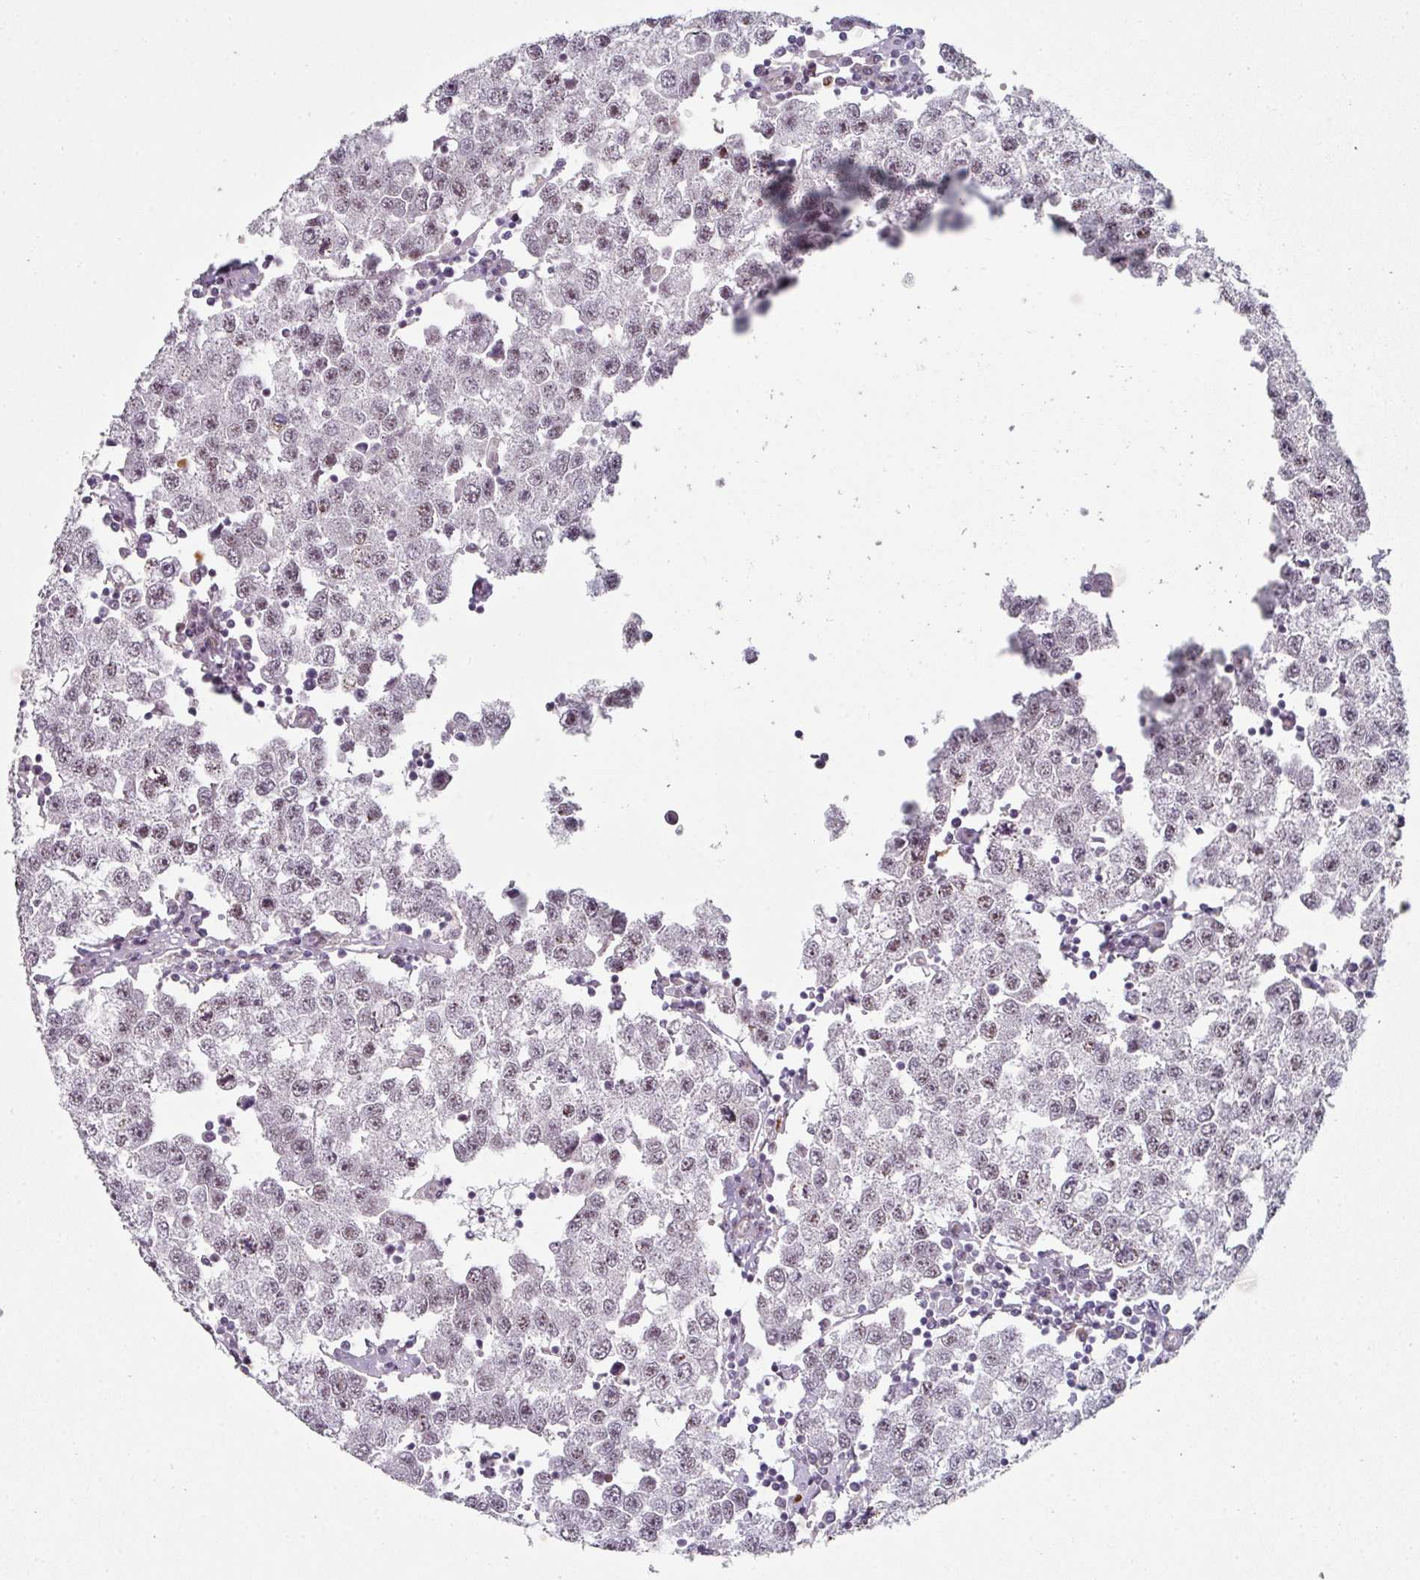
{"staining": {"intensity": "weak", "quantity": "25%-75%", "location": "nuclear"}, "tissue": "testis cancer", "cell_type": "Tumor cells", "image_type": "cancer", "snomed": [{"axis": "morphology", "description": "Seminoma, NOS"}, {"axis": "topography", "description": "Testis"}], "caption": "IHC image of neoplastic tissue: human testis seminoma stained using immunohistochemistry shows low levels of weak protein expression localized specifically in the nuclear of tumor cells, appearing as a nuclear brown color.", "gene": "TMCC1", "patient": {"sex": "male", "age": 34}}